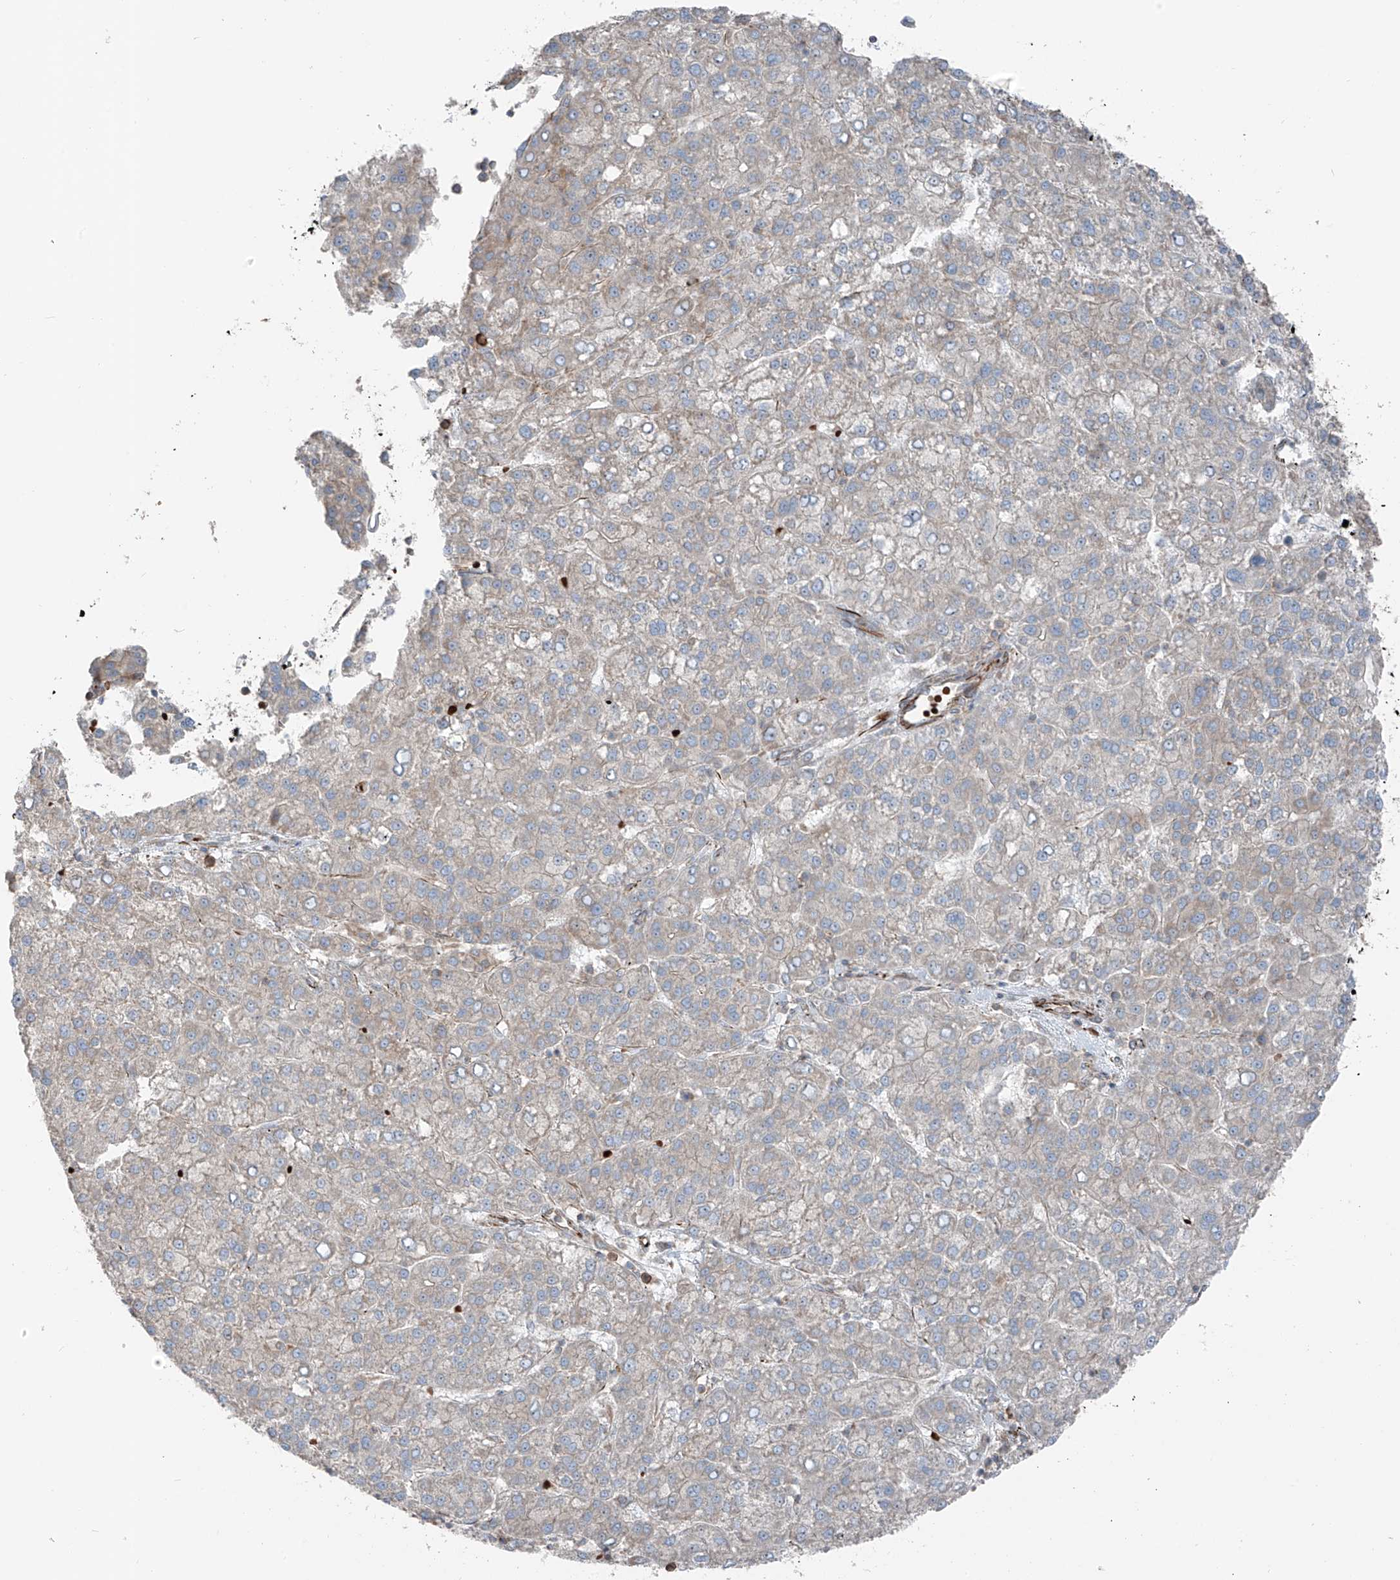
{"staining": {"intensity": "weak", "quantity": "25%-75%", "location": "cytoplasmic/membranous"}, "tissue": "liver cancer", "cell_type": "Tumor cells", "image_type": "cancer", "snomed": [{"axis": "morphology", "description": "Carcinoma, Hepatocellular, NOS"}, {"axis": "topography", "description": "Liver"}], "caption": "About 25%-75% of tumor cells in human hepatocellular carcinoma (liver) exhibit weak cytoplasmic/membranous protein staining as visualized by brown immunohistochemical staining.", "gene": "ERLEC1", "patient": {"sex": "female", "age": 58}}